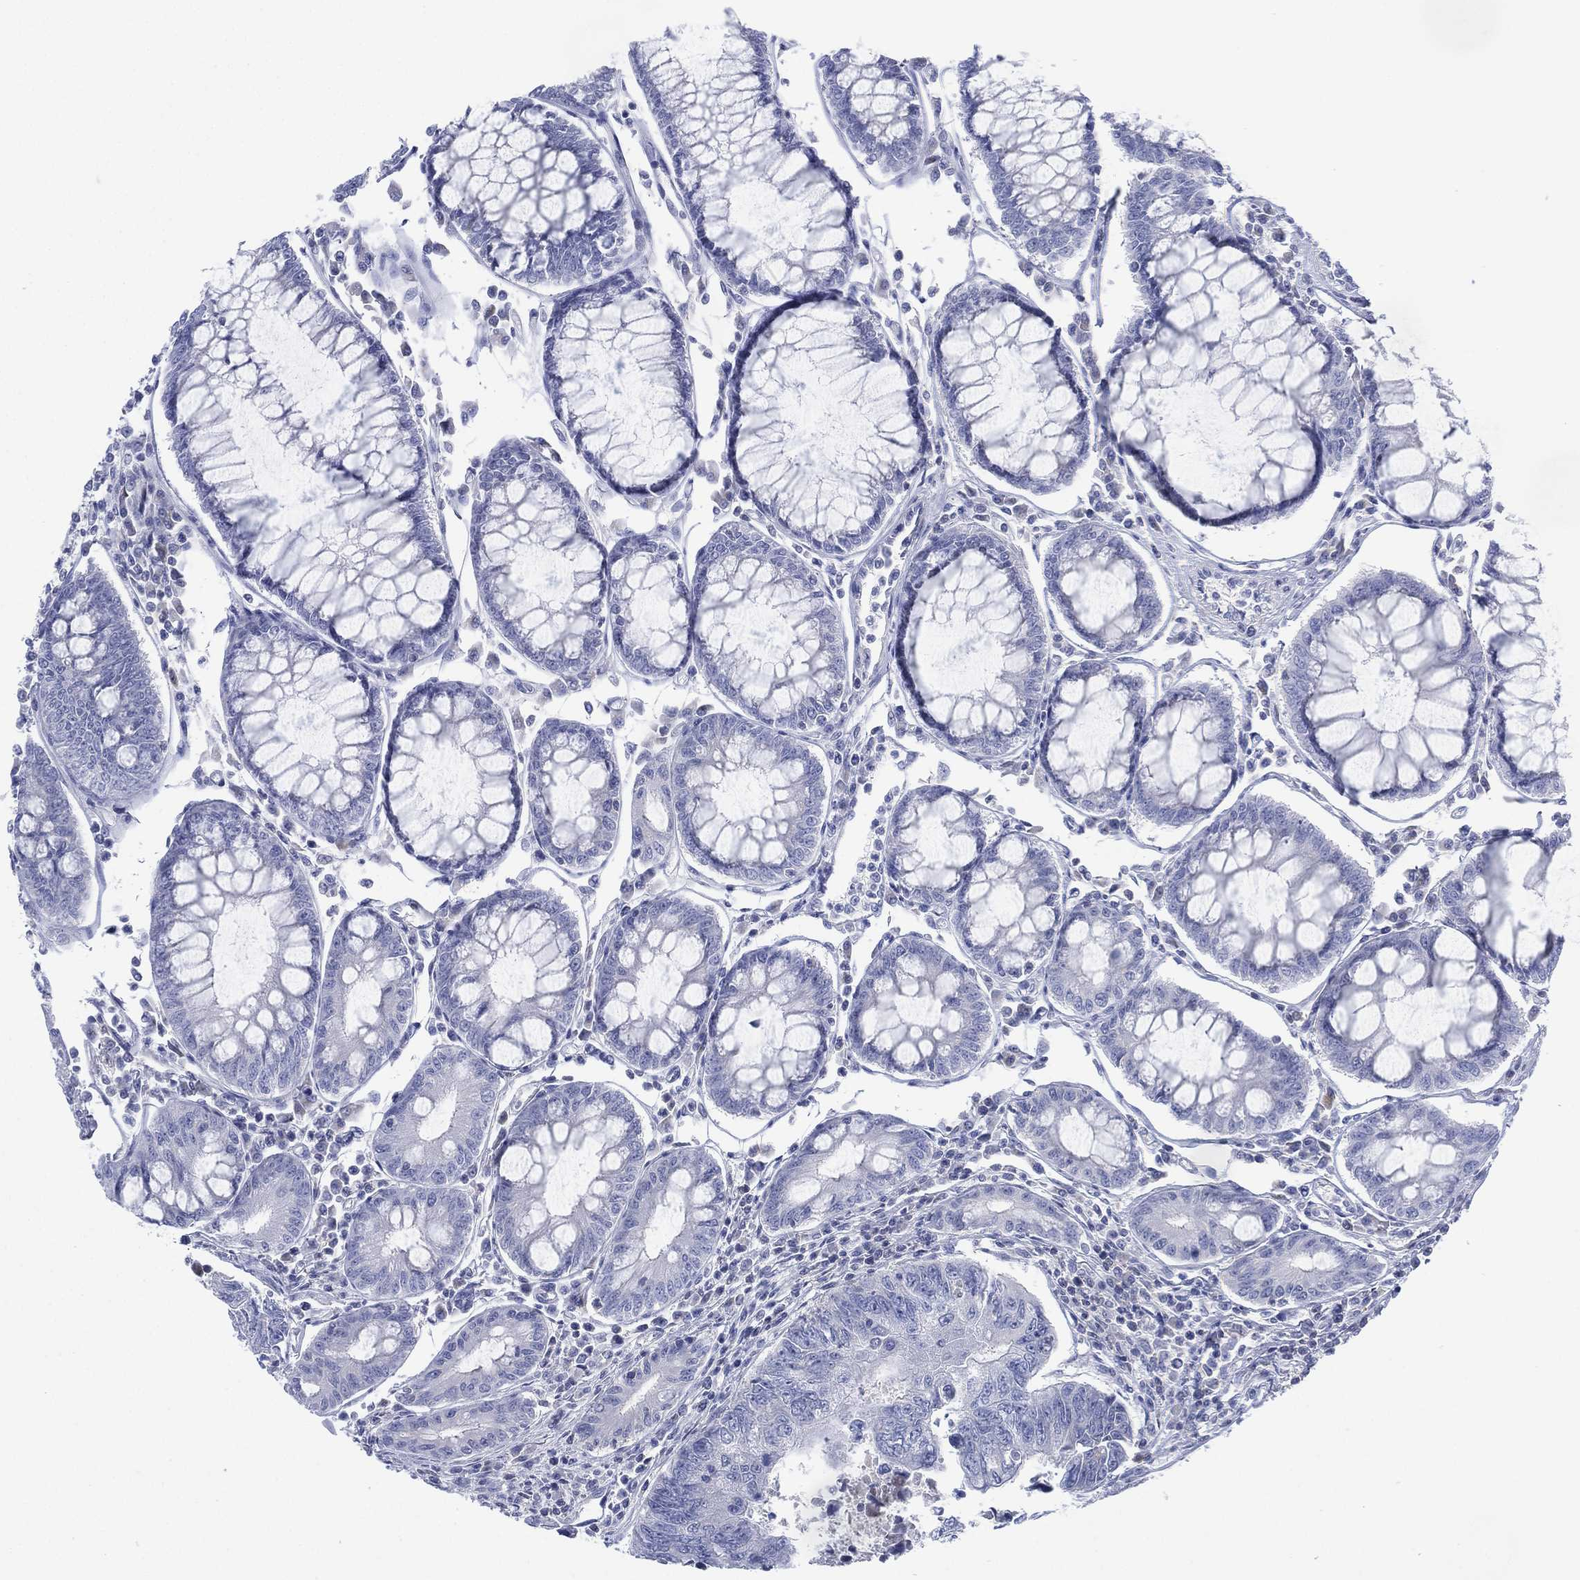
{"staining": {"intensity": "negative", "quantity": "none", "location": "none"}, "tissue": "colorectal cancer", "cell_type": "Tumor cells", "image_type": "cancer", "snomed": [{"axis": "morphology", "description": "Adenocarcinoma, NOS"}, {"axis": "topography", "description": "Colon"}], "caption": "An image of human colorectal cancer (adenocarcinoma) is negative for staining in tumor cells.", "gene": "SEPTIN1", "patient": {"sex": "female", "age": 65}}